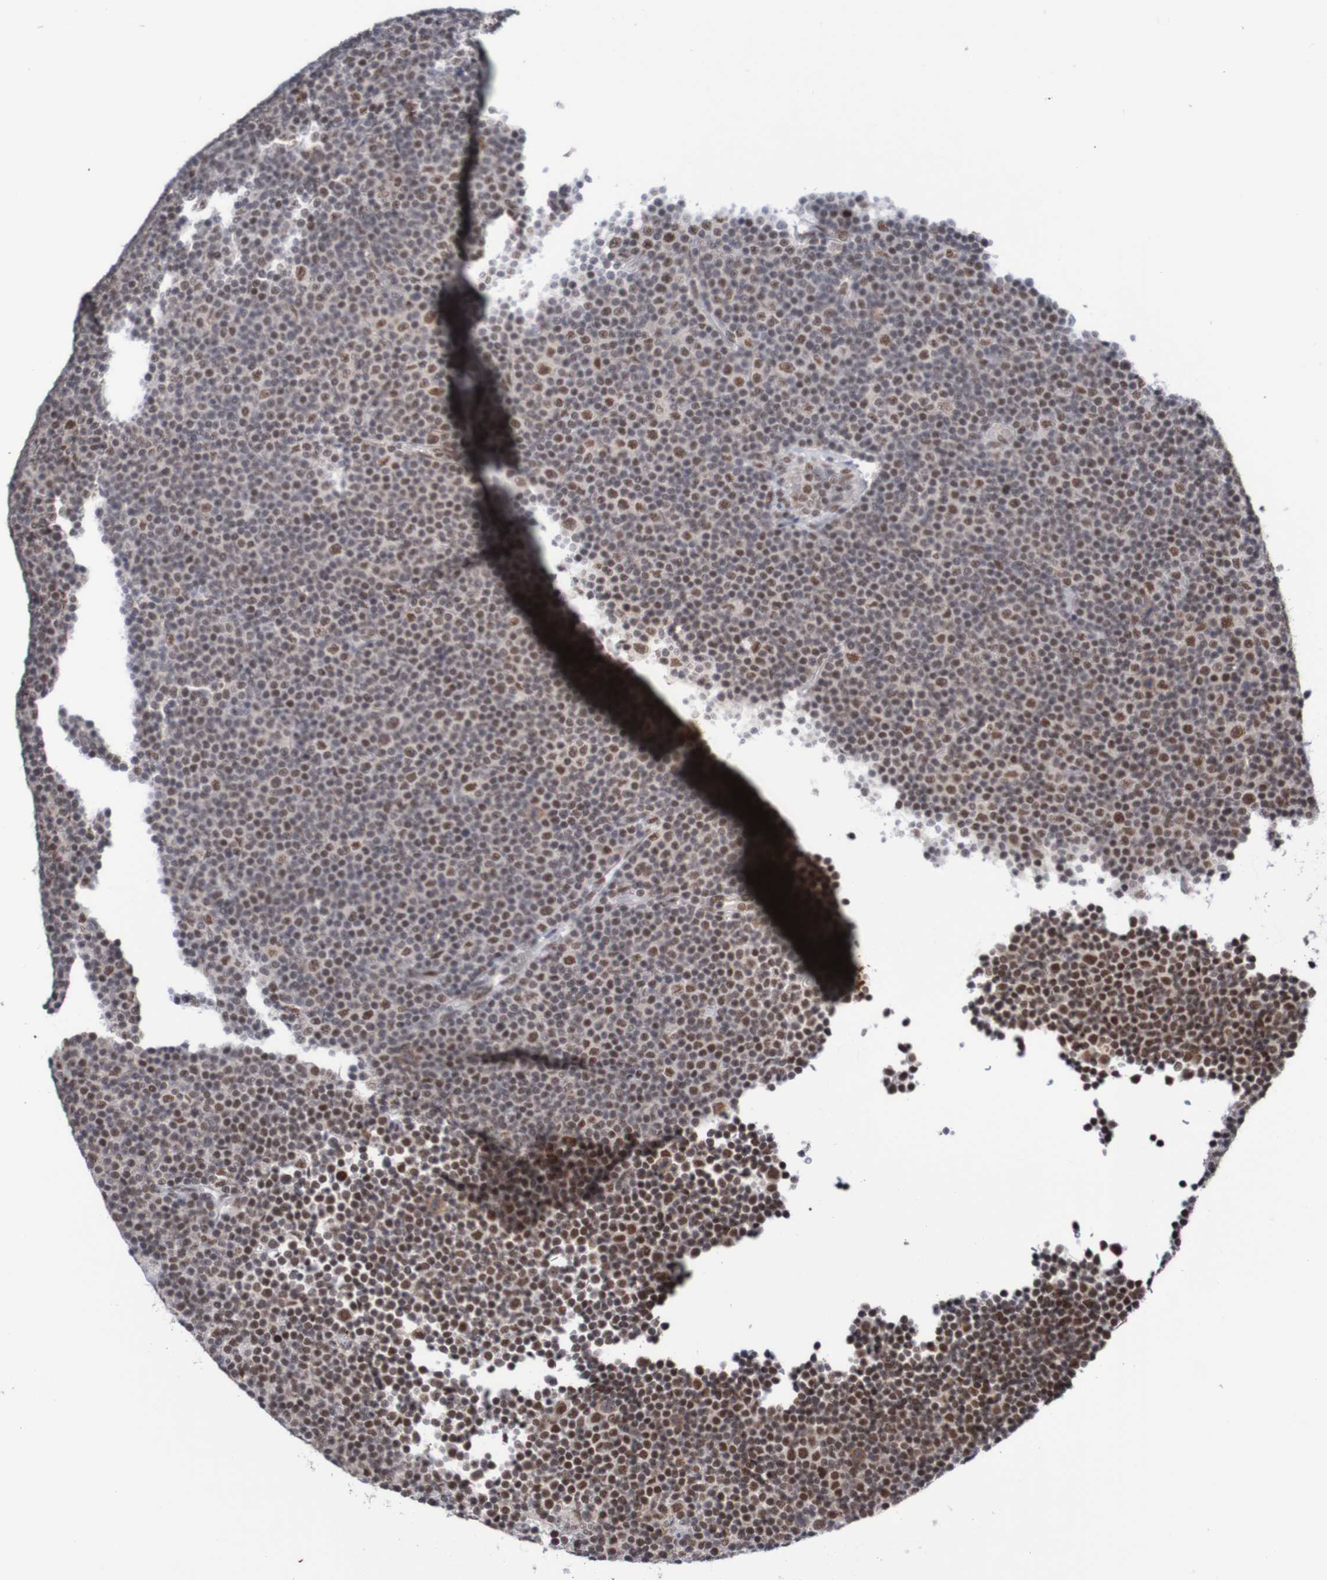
{"staining": {"intensity": "moderate", "quantity": ">75%", "location": "nuclear"}, "tissue": "lymphoma", "cell_type": "Tumor cells", "image_type": "cancer", "snomed": [{"axis": "morphology", "description": "Malignant lymphoma, non-Hodgkin's type, Low grade"}, {"axis": "topography", "description": "Lymph node"}], "caption": "Protein staining demonstrates moderate nuclear expression in about >75% of tumor cells in lymphoma. The staining was performed using DAB, with brown indicating positive protein expression. Nuclei are stained blue with hematoxylin.", "gene": "CDC5L", "patient": {"sex": "female", "age": 67}}